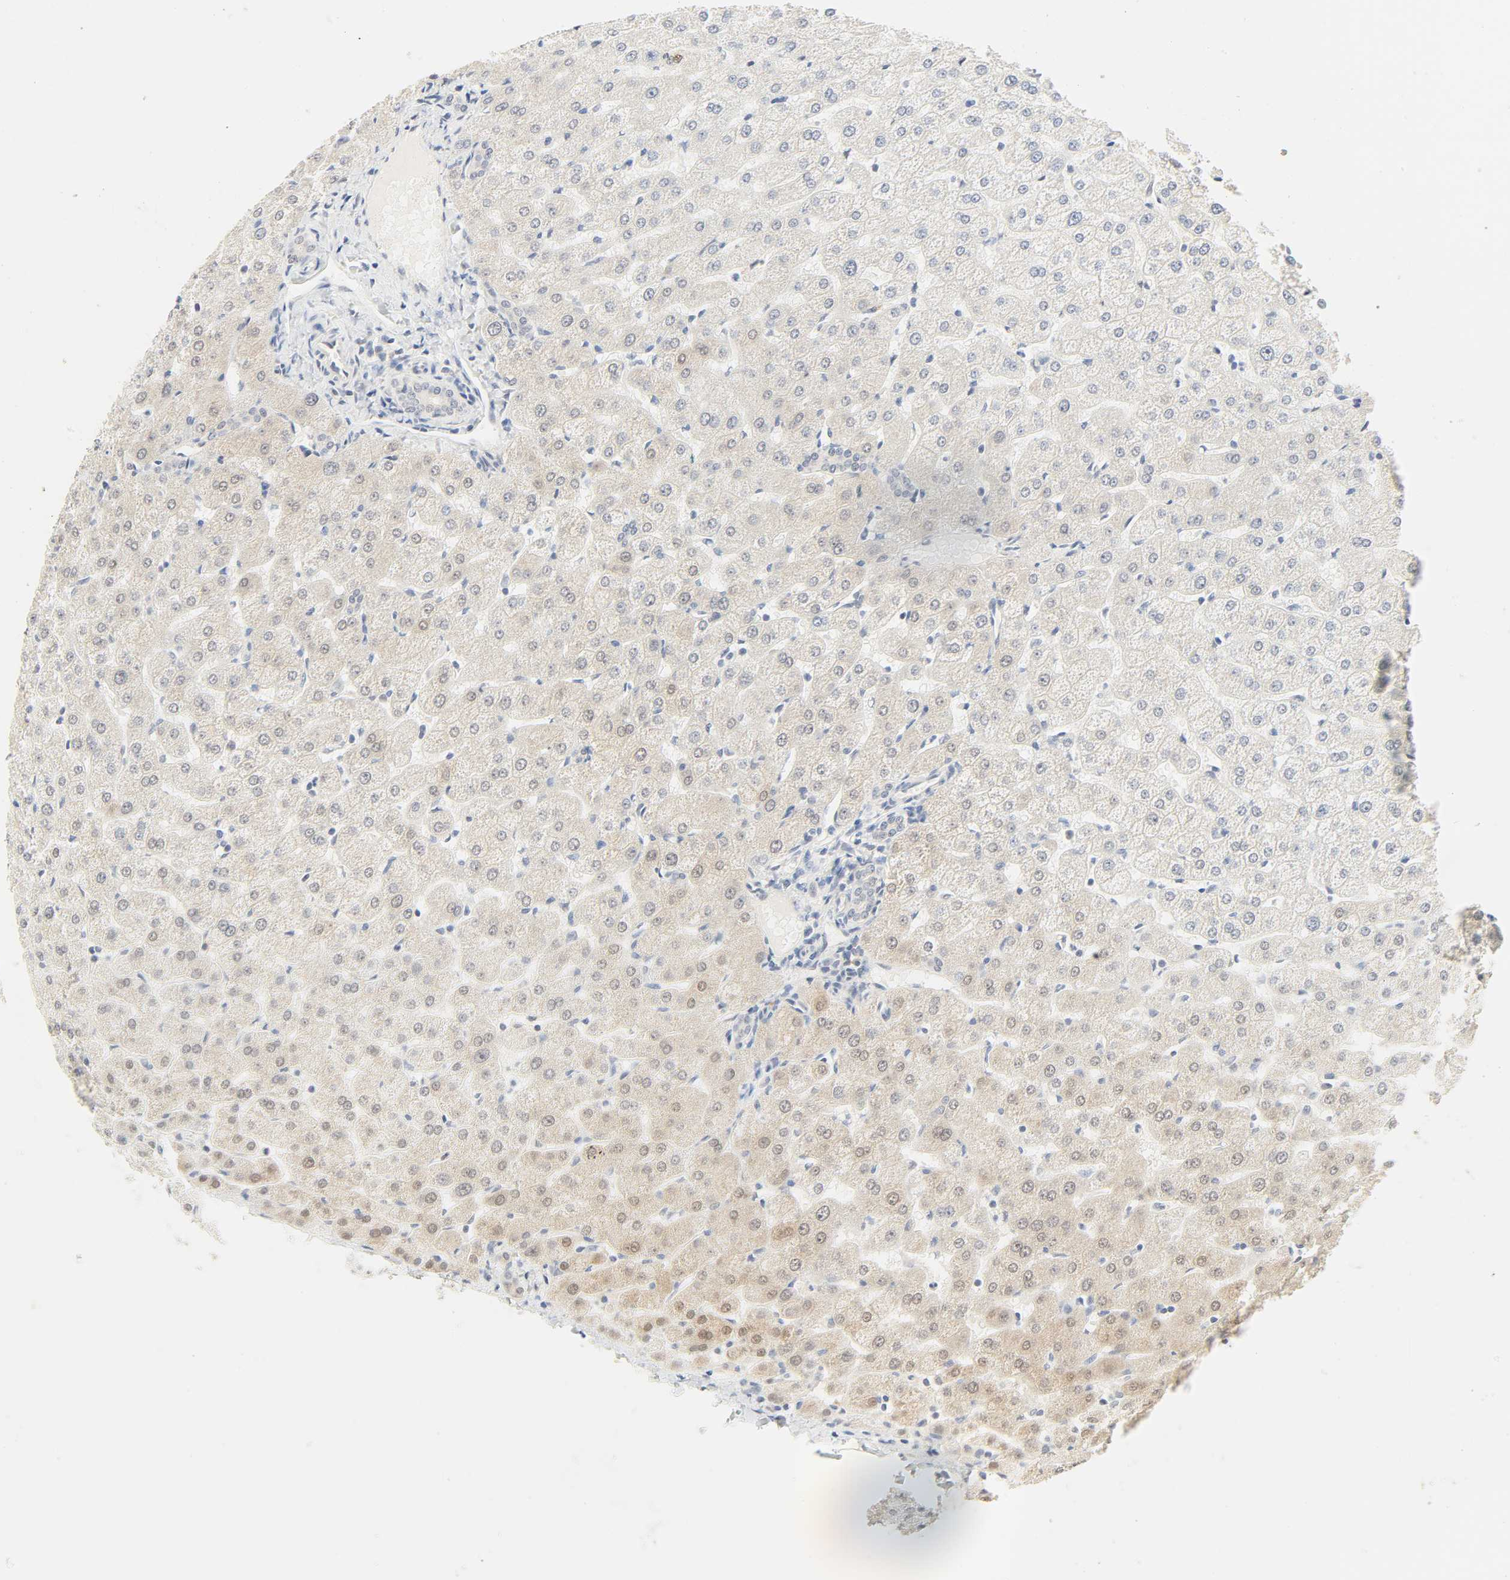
{"staining": {"intensity": "negative", "quantity": "none", "location": "none"}, "tissue": "liver", "cell_type": "Cholangiocytes", "image_type": "normal", "snomed": [{"axis": "morphology", "description": "Normal tissue, NOS"}, {"axis": "morphology", "description": "Fibrosis, NOS"}, {"axis": "topography", "description": "Liver"}], "caption": "The immunohistochemistry histopathology image has no significant staining in cholangiocytes of liver. (DAB (3,3'-diaminobenzidine) IHC visualized using brightfield microscopy, high magnification).", "gene": "ACSS2", "patient": {"sex": "female", "age": 29}}